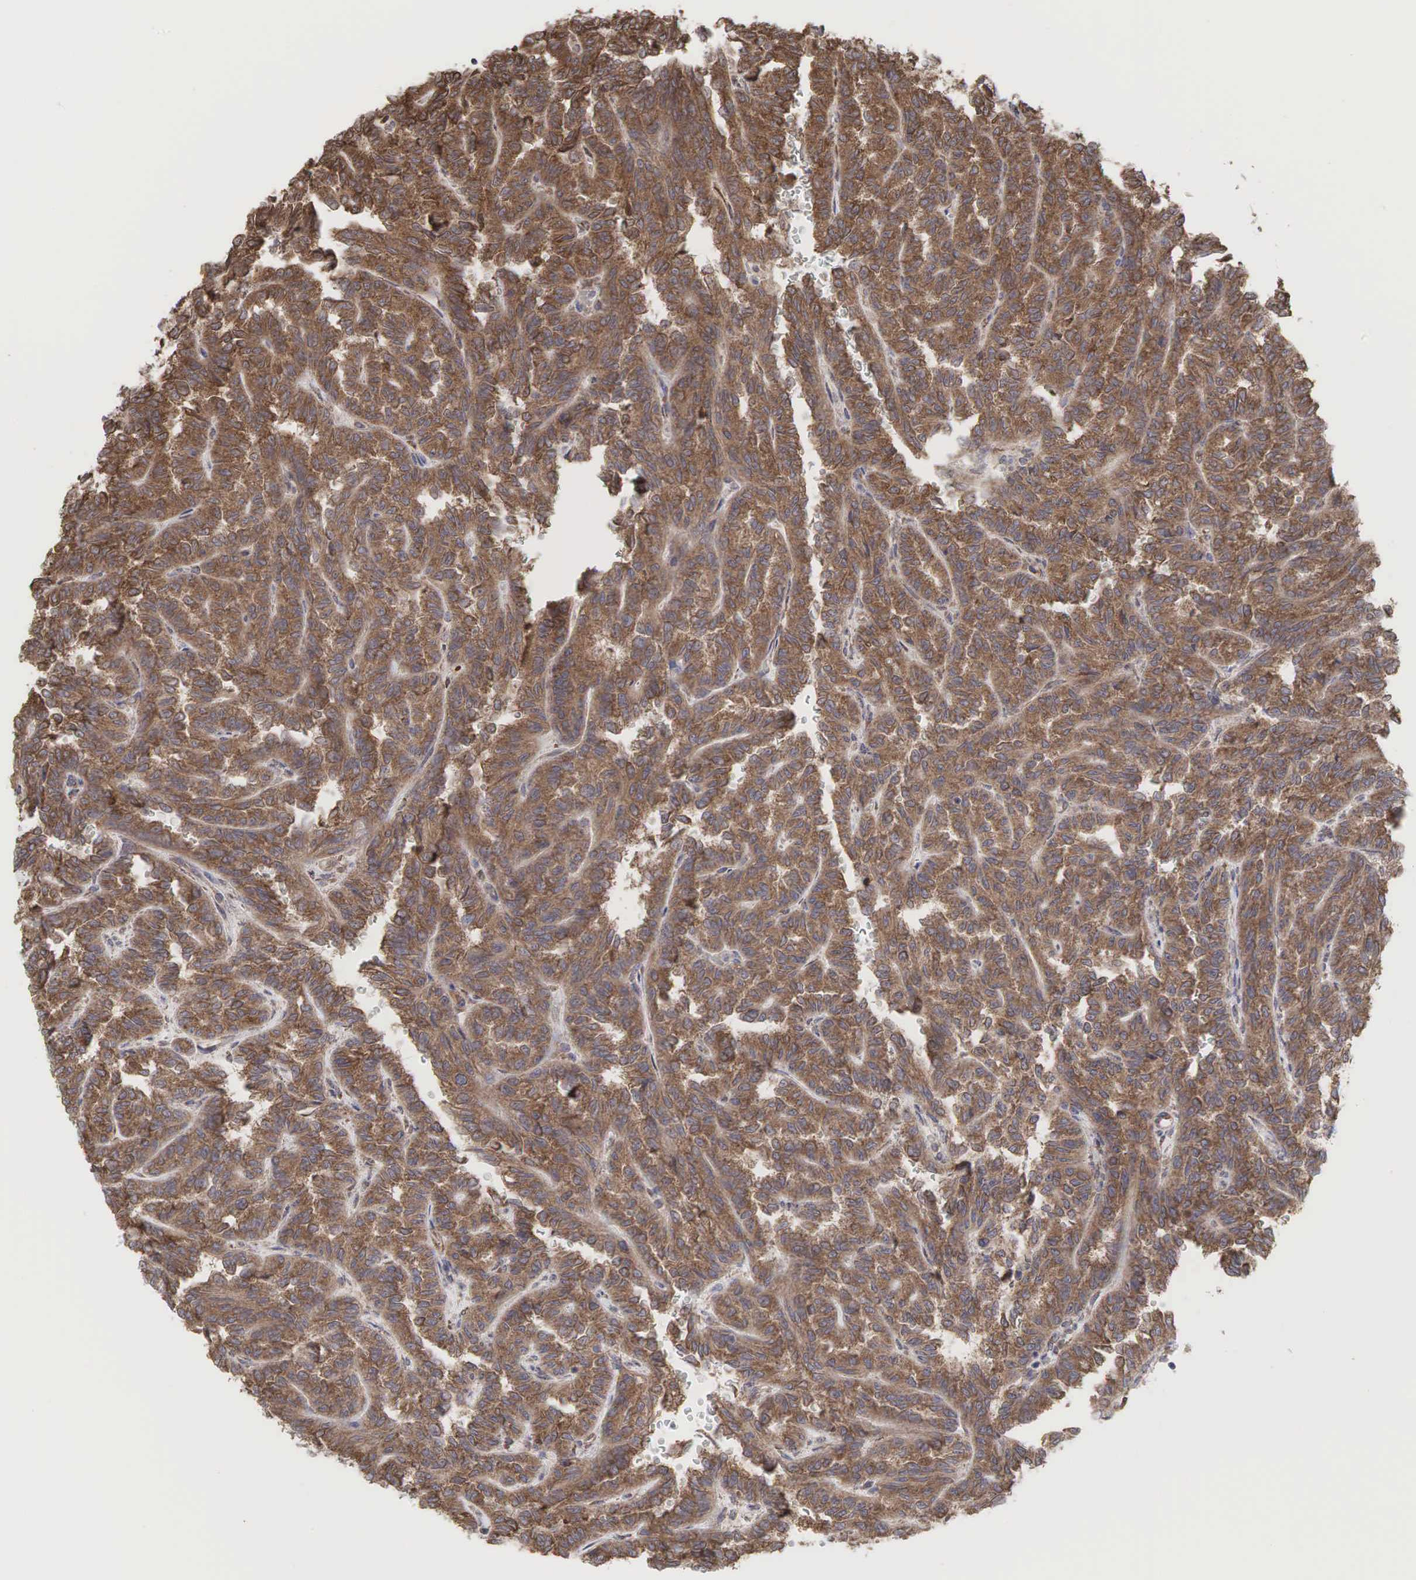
{"staining": {"intensity": "moderate", "quantity": ">75%", "location": "cytoplasmic/membranous"}, "tissue": "renal cancer", "cell_type": "Tumor cells", "image_type": "cancer", "snomed": [{"axis": "morphology", "description": "Inflammation, NOS"}, {"axis": "morphology", "description": "Adenocarcinoma, NOS"}, {"axis": "topography", "description": "Kidney"}], "caption": "An image of human renal cancer stained for a protein shows moderate cytoplasmic/membranous brown staining in tumor cells. The protein is stained brown, and the nuclei are stained in blue (DAB (3,3'-diaminobenzidine) IHC with brightfield microscopy, high magnification).", "gene": "PABPC5", "patient": {"sex": "male", "age": 68}}